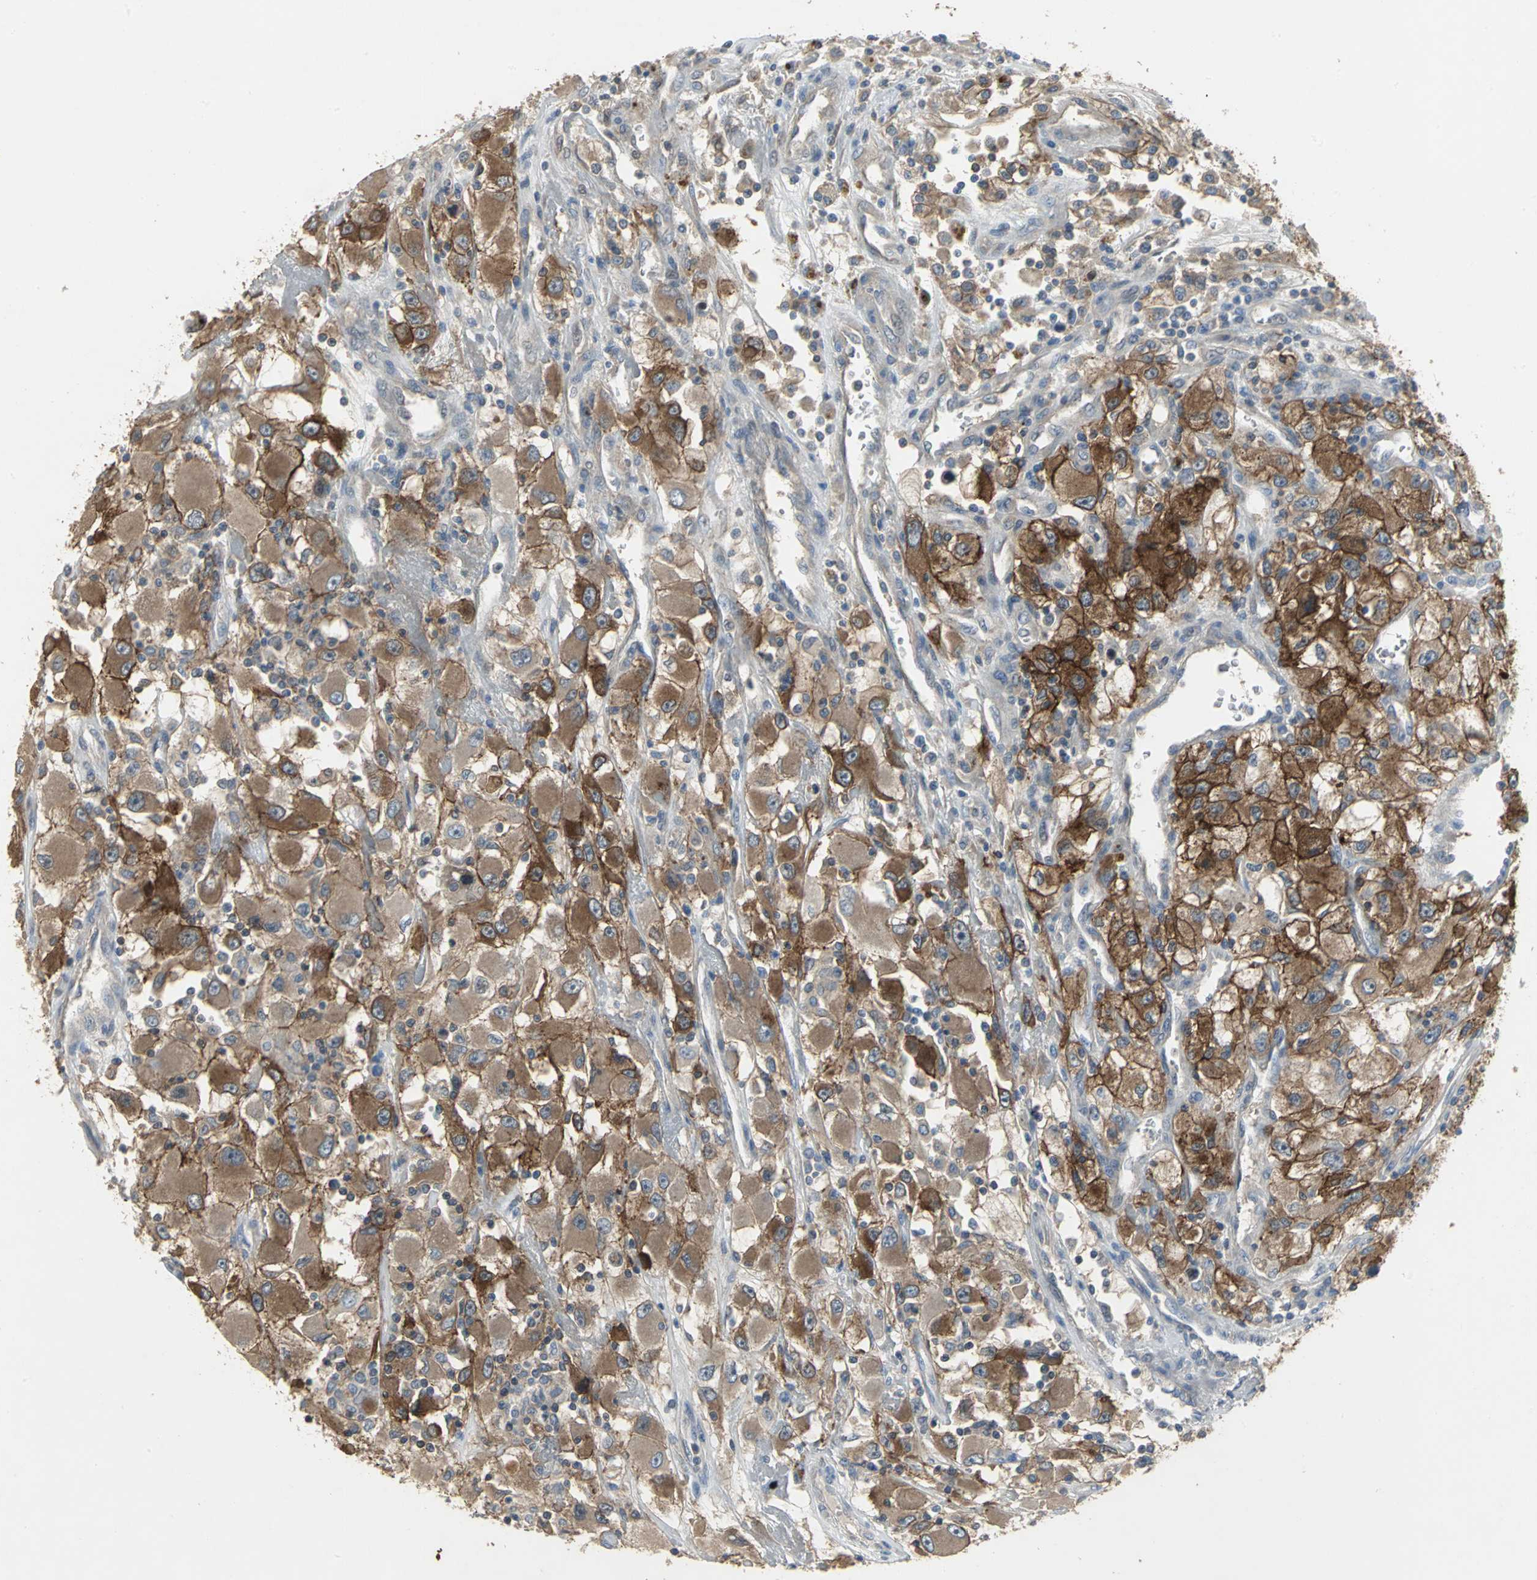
{"staining": {"intensity": "moderate", "quantity": ">75%", "location": "cytoplasmic/membranous"}, "tissue": "renal cancer", "cell_type": "Tumor cells", "image_type": "cancer", "snomed": [{"axis": "morphology", "description": "Adenocarcinoma, NOS"}, {"axis": "topography", "description": "Kidney"}], "caption": "Protein staining by IHC displays moderate cytoplasmic/membranous positivity in about >75% of tumor cells in renal cancer (adenocarcinoma). The protein of interest is stained brown, and the nuclei are stained in blue (DAB IHC with brightfield microscopy, high magnification).", "gene": "MET", "patient": {"sex": "female", "age": 52}}